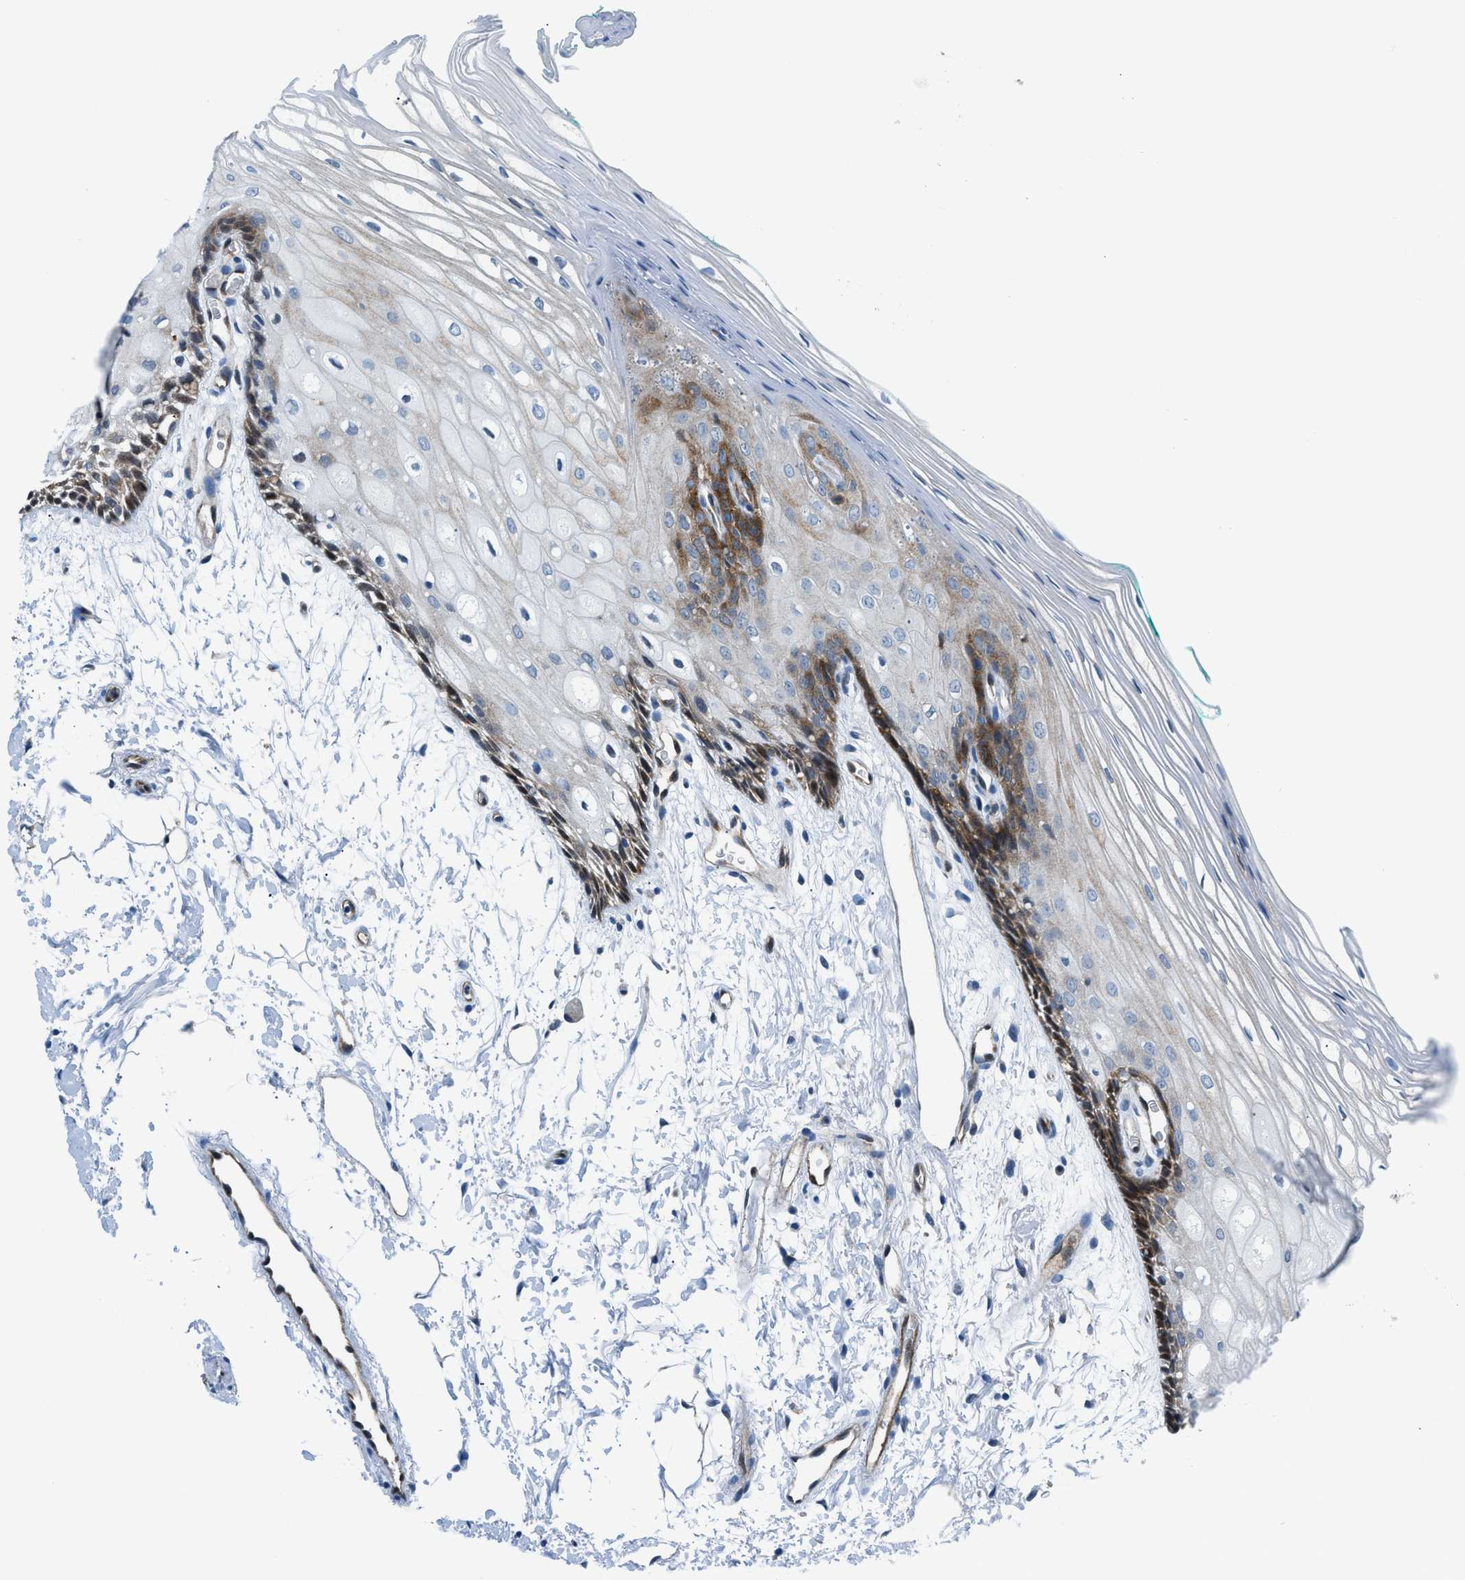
{"staining": {"intensity": "moderate", "quantity": "<25%", "location": "cytoplasmic/membranous,nuclear"}, "tissue": "oral mucosa", "cell_type": "Squamous epithelial cells", "image_type": "normal", "snomed": [{"axis": "morphology", "description": "Normal tissue, NOS"}, {"axis": "topography", "description": "Skeletal muscle"}, {"axis": "topography", "description": "Oral tissue"}, {"axis": "topography", "description": "Peripheral nerve tissue"}], "caption": "Oral mucosa was stained to show a protein in brown. There is low levels of moderate cytoplasmic/membranous,nuclear staining in about <25% of squamous epithelial cells.", "gene": "YWHAE", "patient": {"sex": "female", "age": 84}}